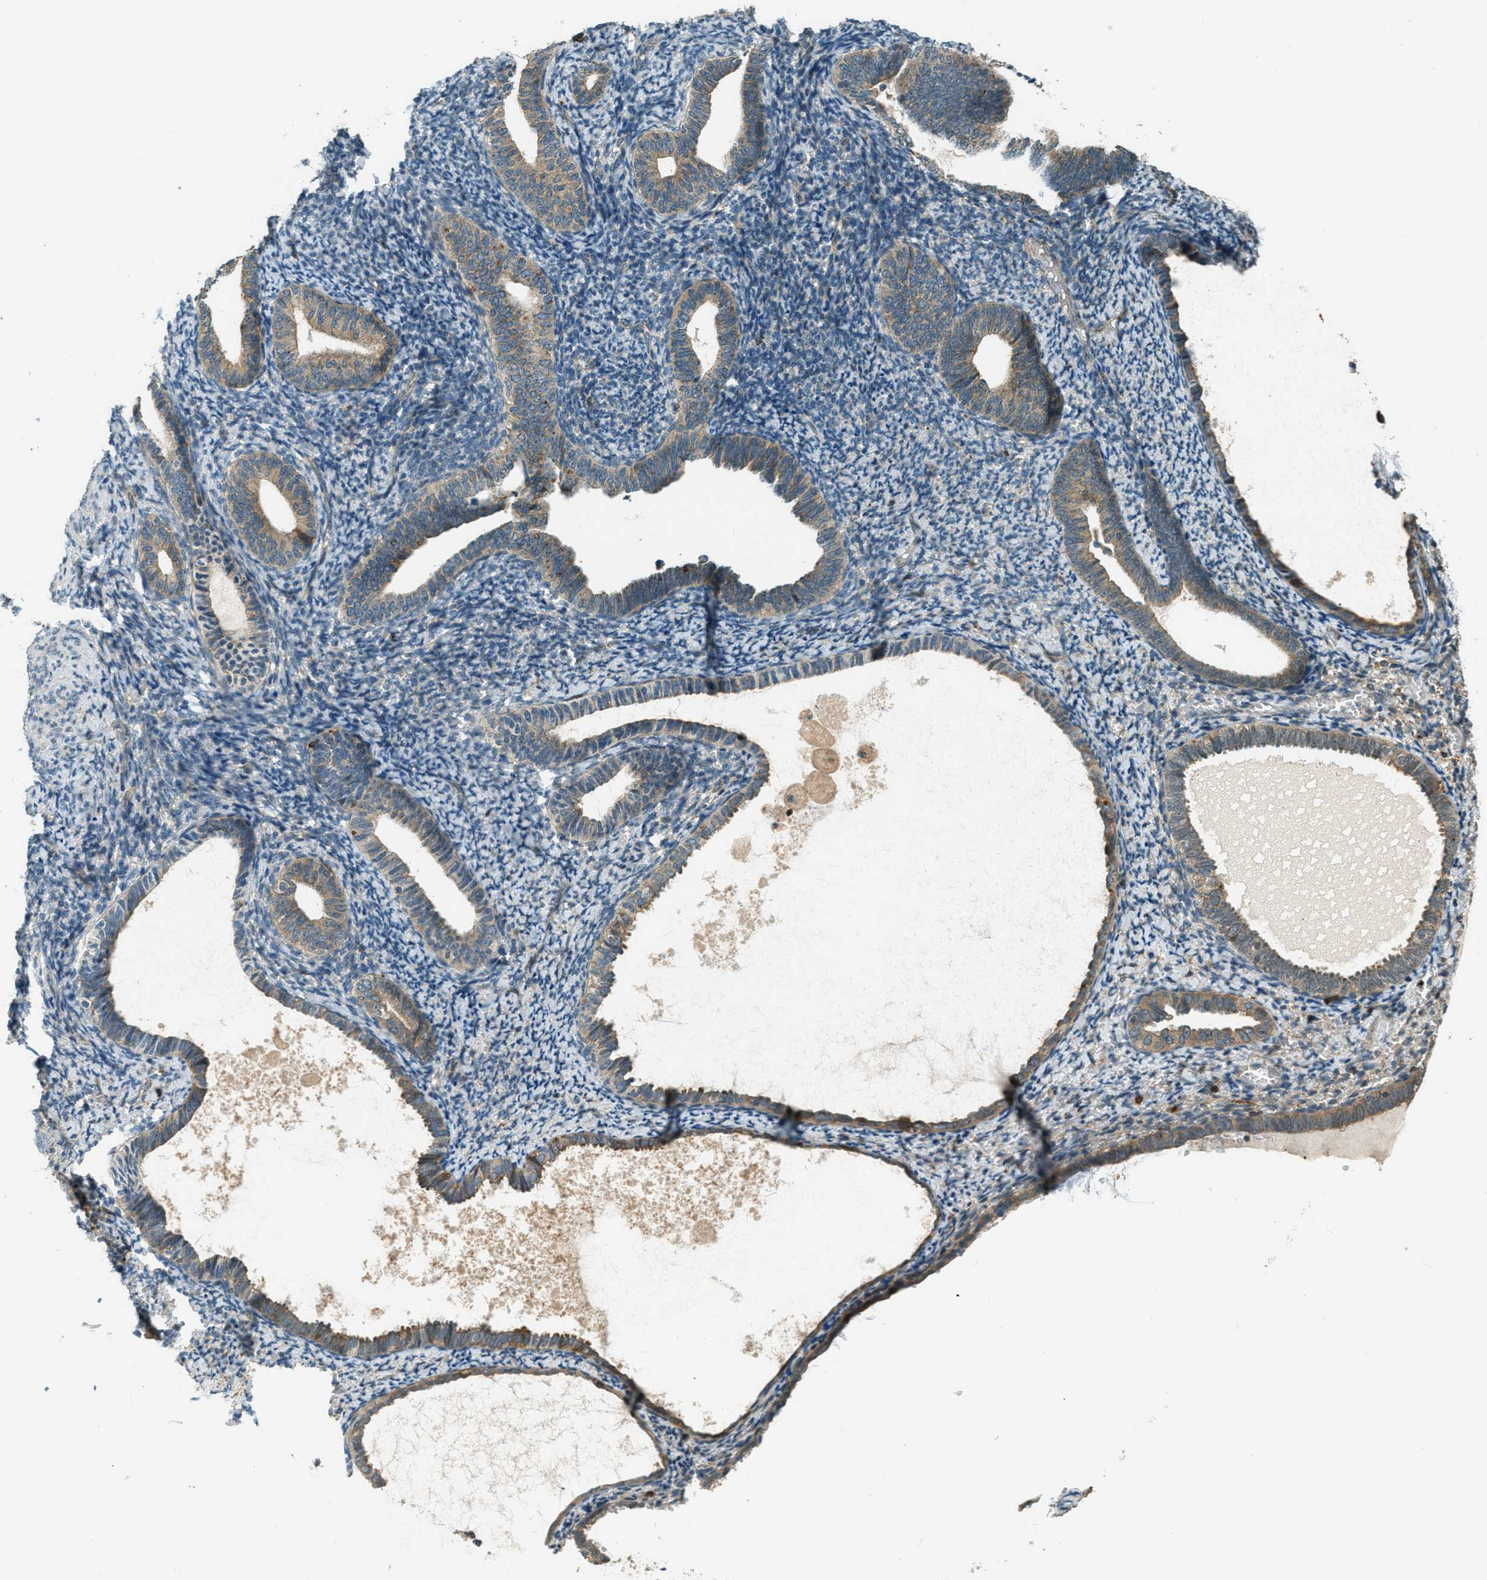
{"staining": {"intensity": "weak", "quantity": "<25%", "location": "cytoplasmic/membranous"}, "tissue": "endometrium", "cell_type": "Cells in endometrial stroma", "image_type": "normal", "snomed": [{"axis": "morphology", "description": "Normal tissue, NOS"}, {"axis": "topography", "description": "Endometrium"}], "caption": "This is an immunohistochemistry (IHC) micrograph of benign human endometrium. There is no expression in cells in endometrial stroma.", "gene": "PTPN23", "patient": {"sex": "female", "age": 66}}